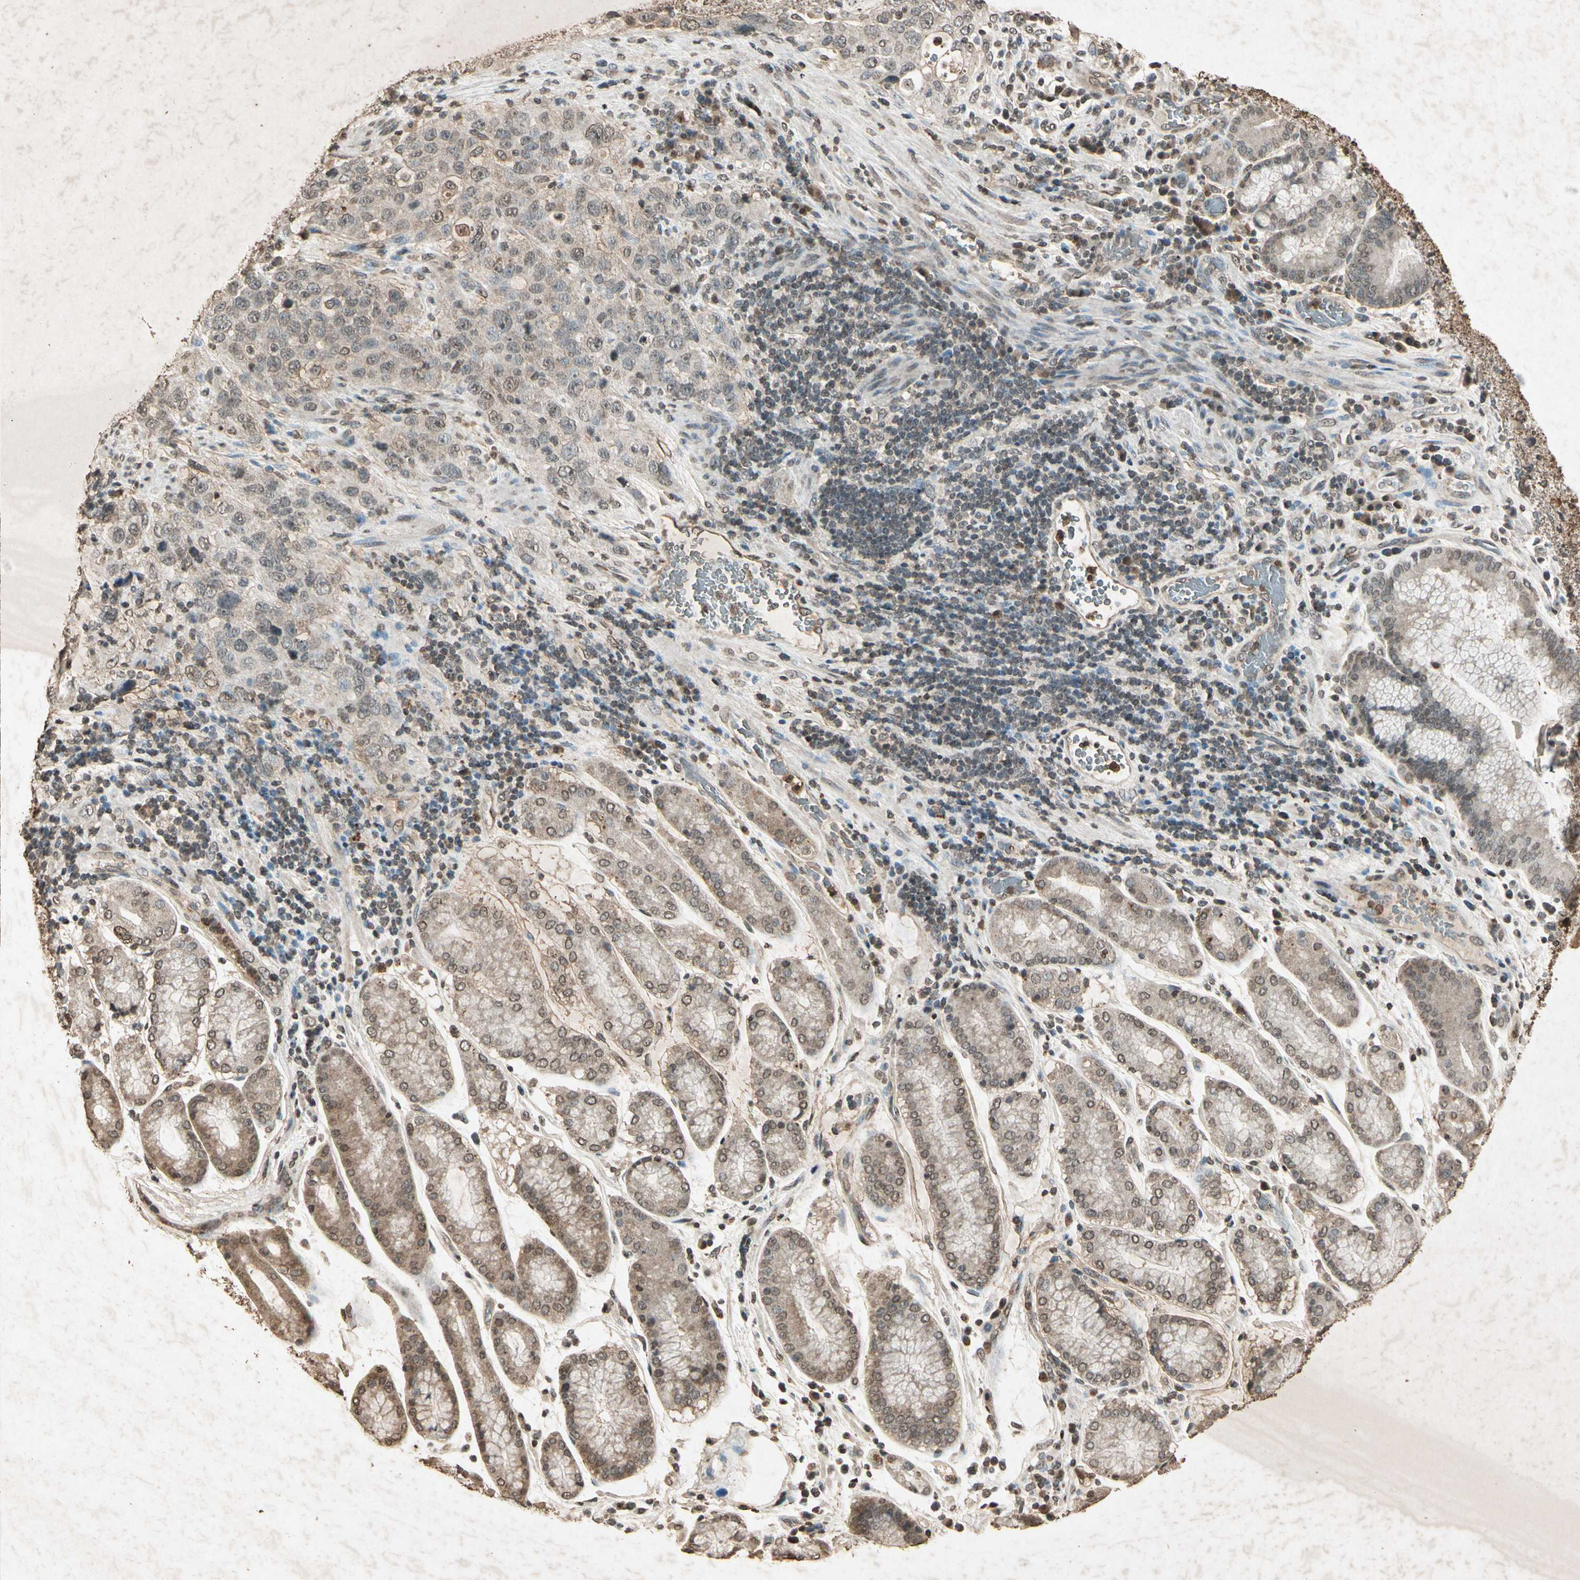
{"staining": {"intensity": "weak", "quantity": "25%-75%", "location": "cytoplasmic/membranous,nuclear"}, "tissue": "stomach cancer", "cell_type": "Tumor cells", "image_type": "cancer", "snomed": [{"axis": "morphology", "description": "Normal tissue, NOS"}, {"axis": "morphology", "description": "Adenocarcinoma, NOS"}, {"axis": "topography", "description": "Stomach"}], "caption": "Immunohistochemistry photomicrograph of adenocarcinoma (stomach) stained for a protein (brown), which demonstrates low levels of weak cytoplasmic/membranous and nuclear positivity in approximately 25%-75% of tumor cells.", "gene": "GC", "patient": {"sex": "male", "age": 48}}